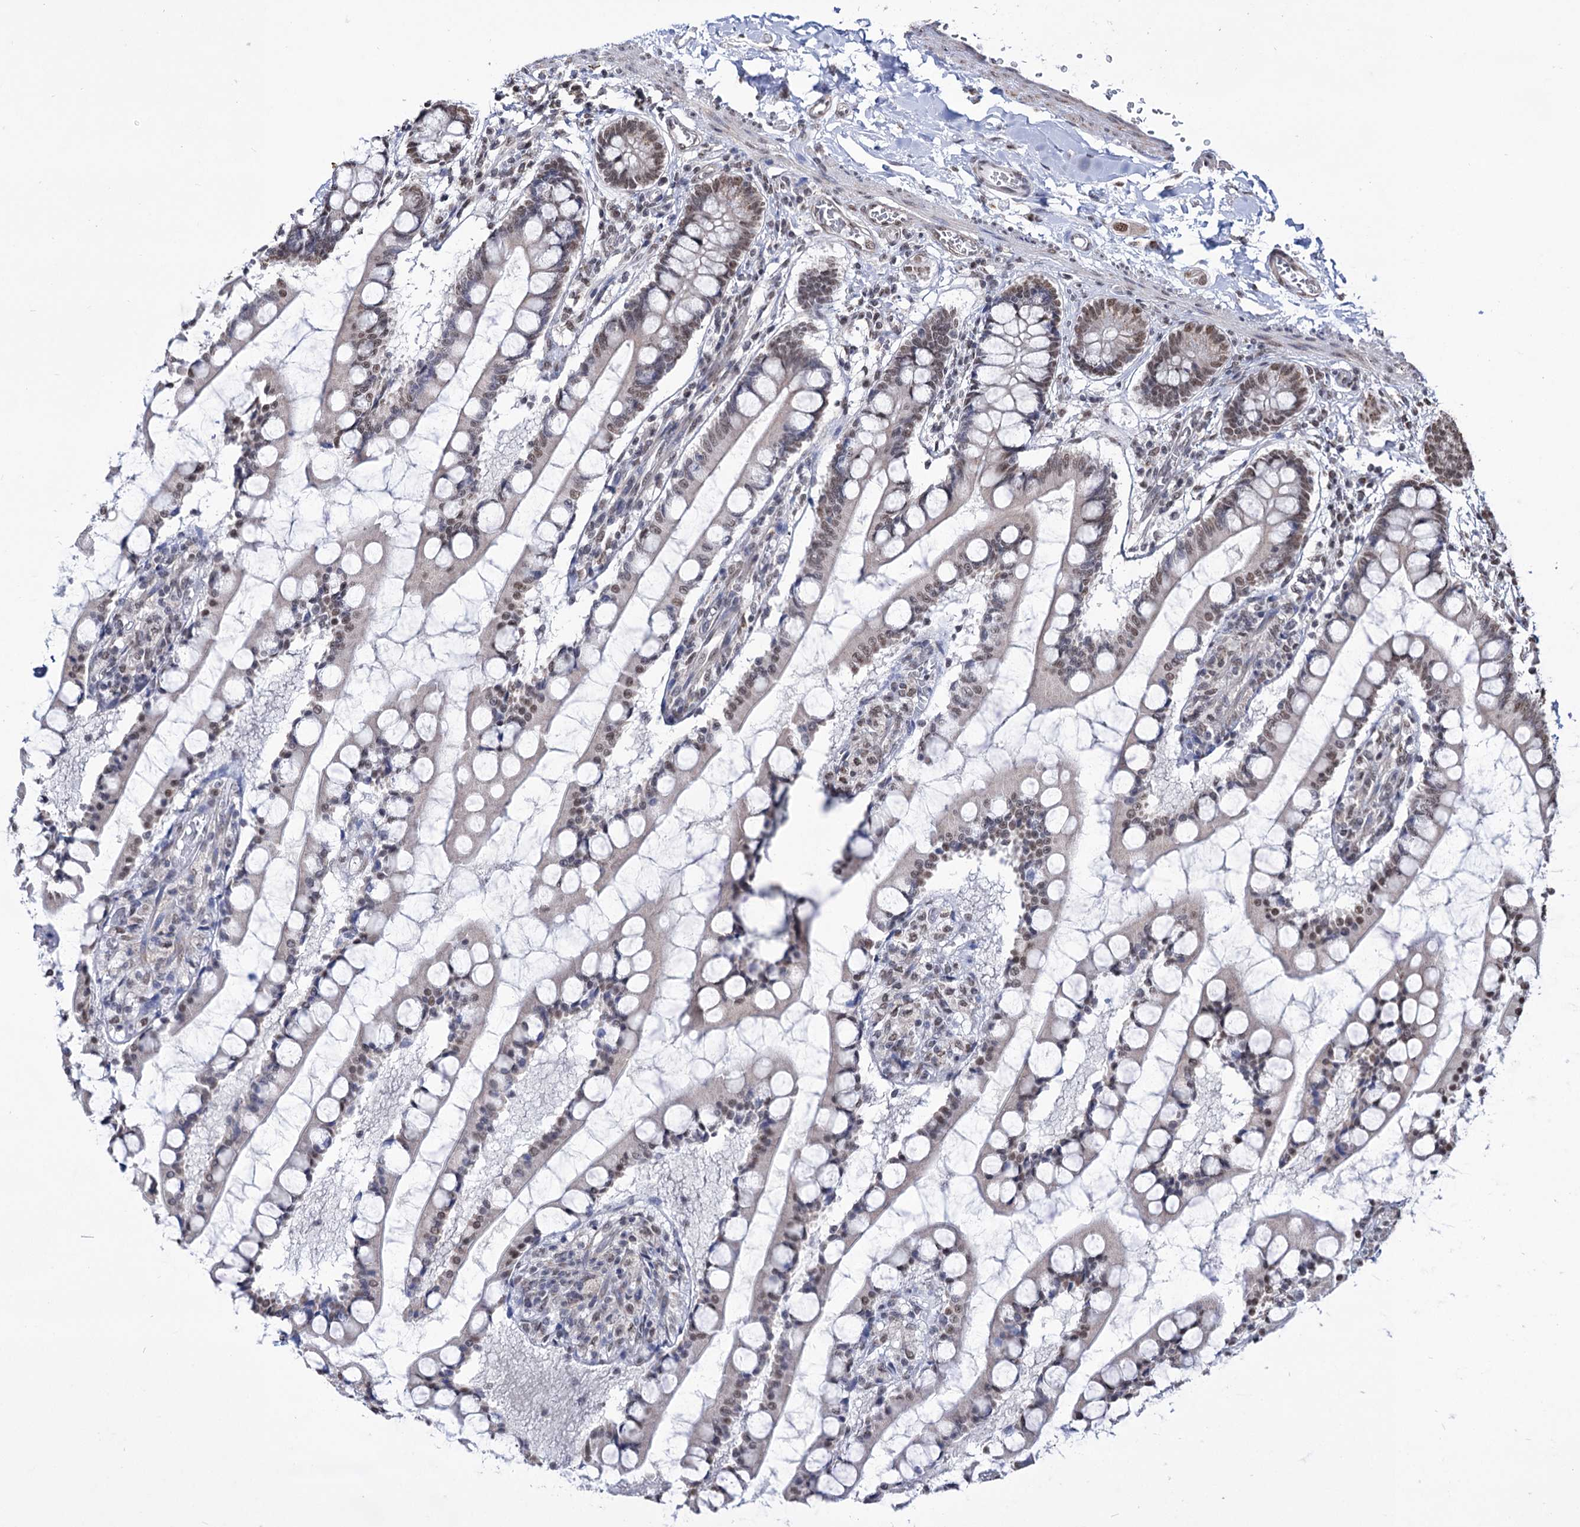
{"staining": {"intensity": "moderate", "quantity": "25%-75%", "location": "nuclear"}, "tissue": "small intestine", "cell_type": "Glandular cells", "image_type": "normal", "snomed": [{"axis": "morphology", "description": "Normal tissue, NOS"}, {"axis": "topography", "description": "Small intestine"}], "caption": "High-magnification brightfield microscopy of unremarkable small intestine stained with DAB (3,3'-diaminobenzidine) (brown) and counterstained with hematoxylin (blue). glandular cells exhibit moderate nuclear positivity is present in about25%-75% of cells.", "gene": "ABHD10", "patient": {"sex": "male", "age": 52}}